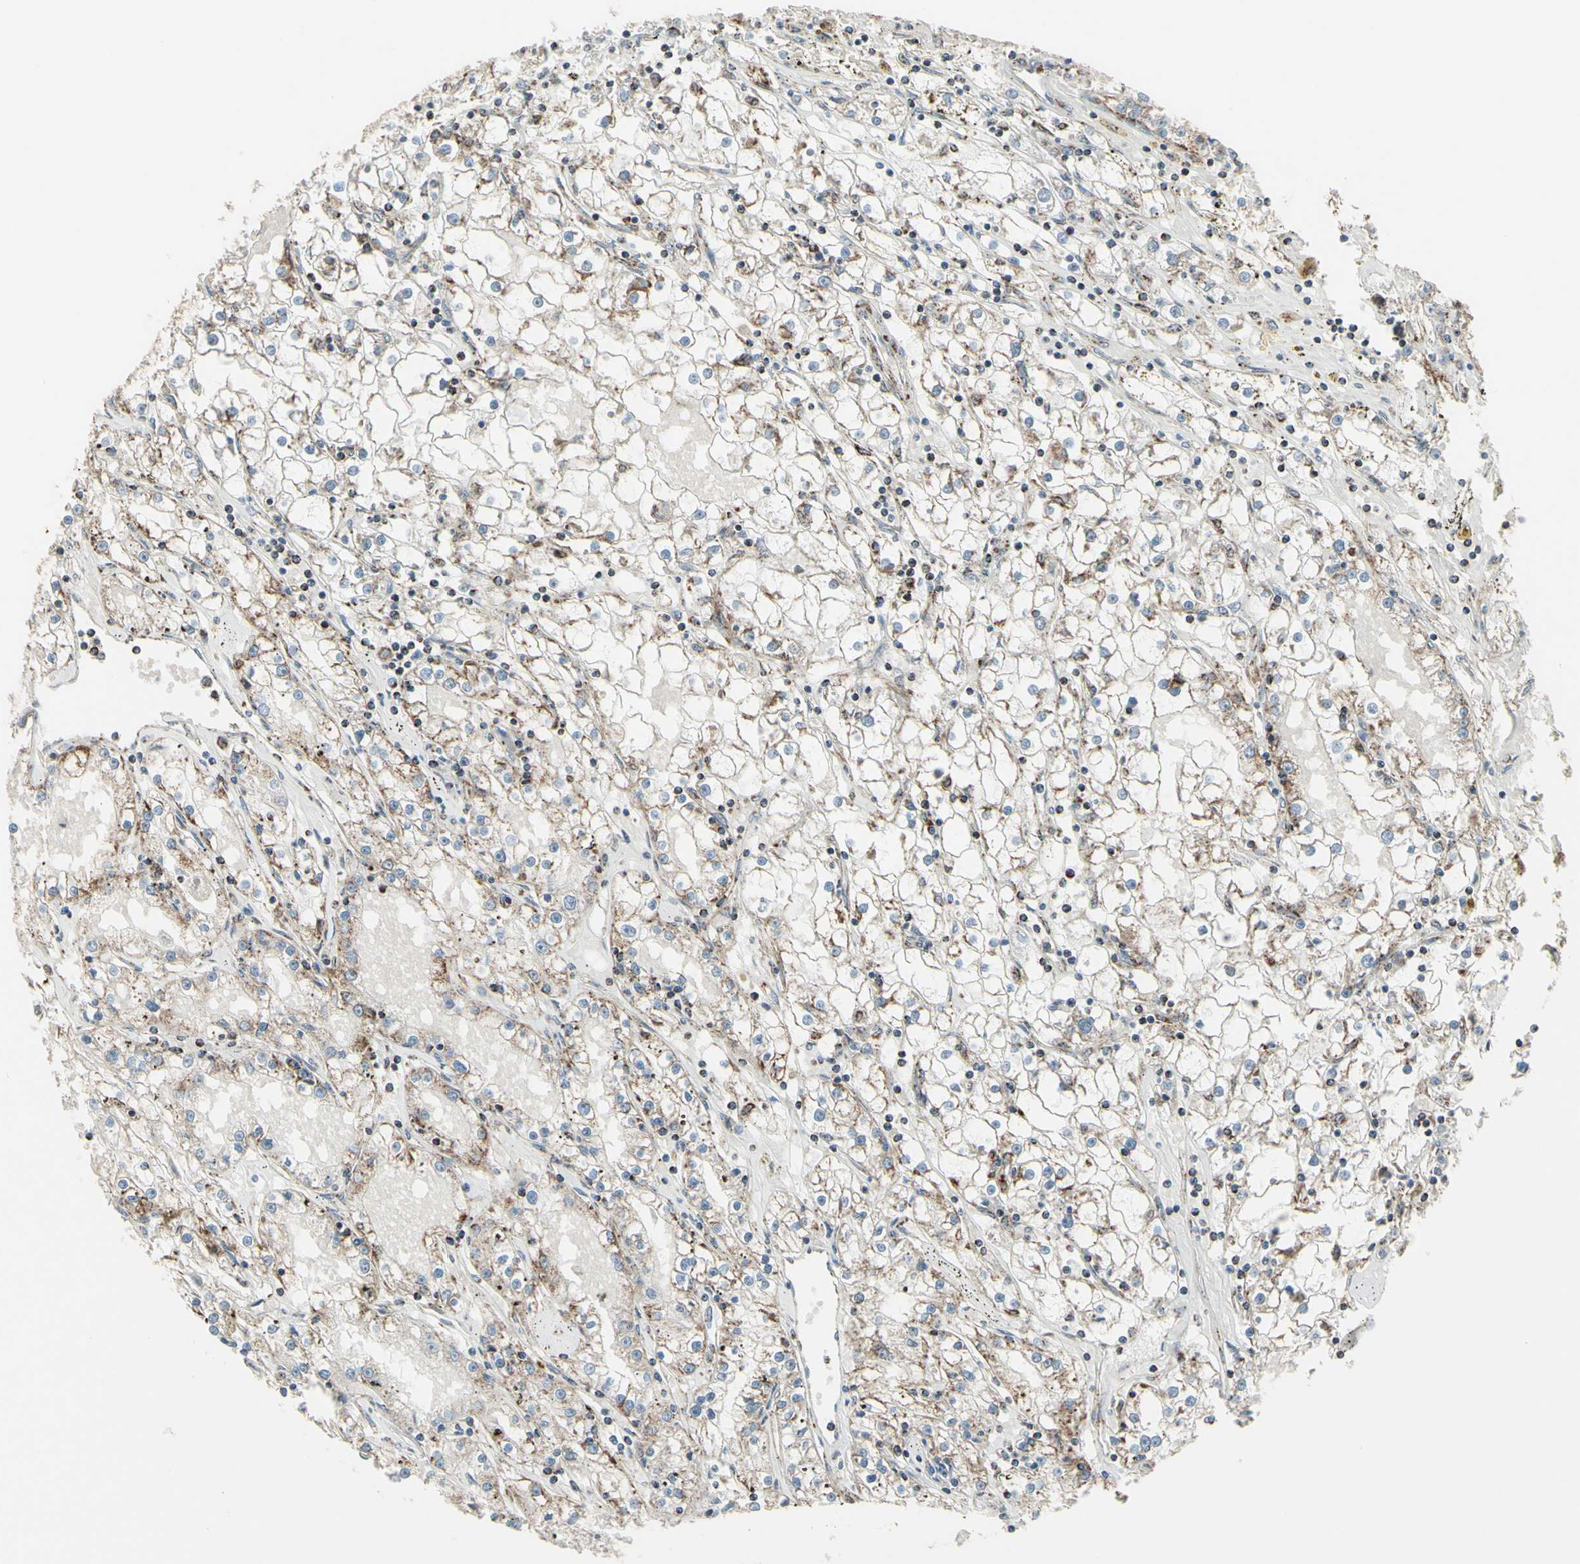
{"staining": {"intensity": "weak", "quantity": "<25%", "location": "cytoplasmic/membranous"}, "tissue": "renal cancer", "cell_type": "Tumor cells", "image_type": "cancer", "snomed": [{"axis": "morphology", "description": "Adenocarcinoma, NOS"}, {"axis": "topography", "description": "Kidney"}], "caption": "Tumor cells show no significant protein positivity in renal cancer (adenocarcinoma). Nuclei are stained in blue.", "gene": "FAM171B", "patient": {"sex": "male", "age": 56}}